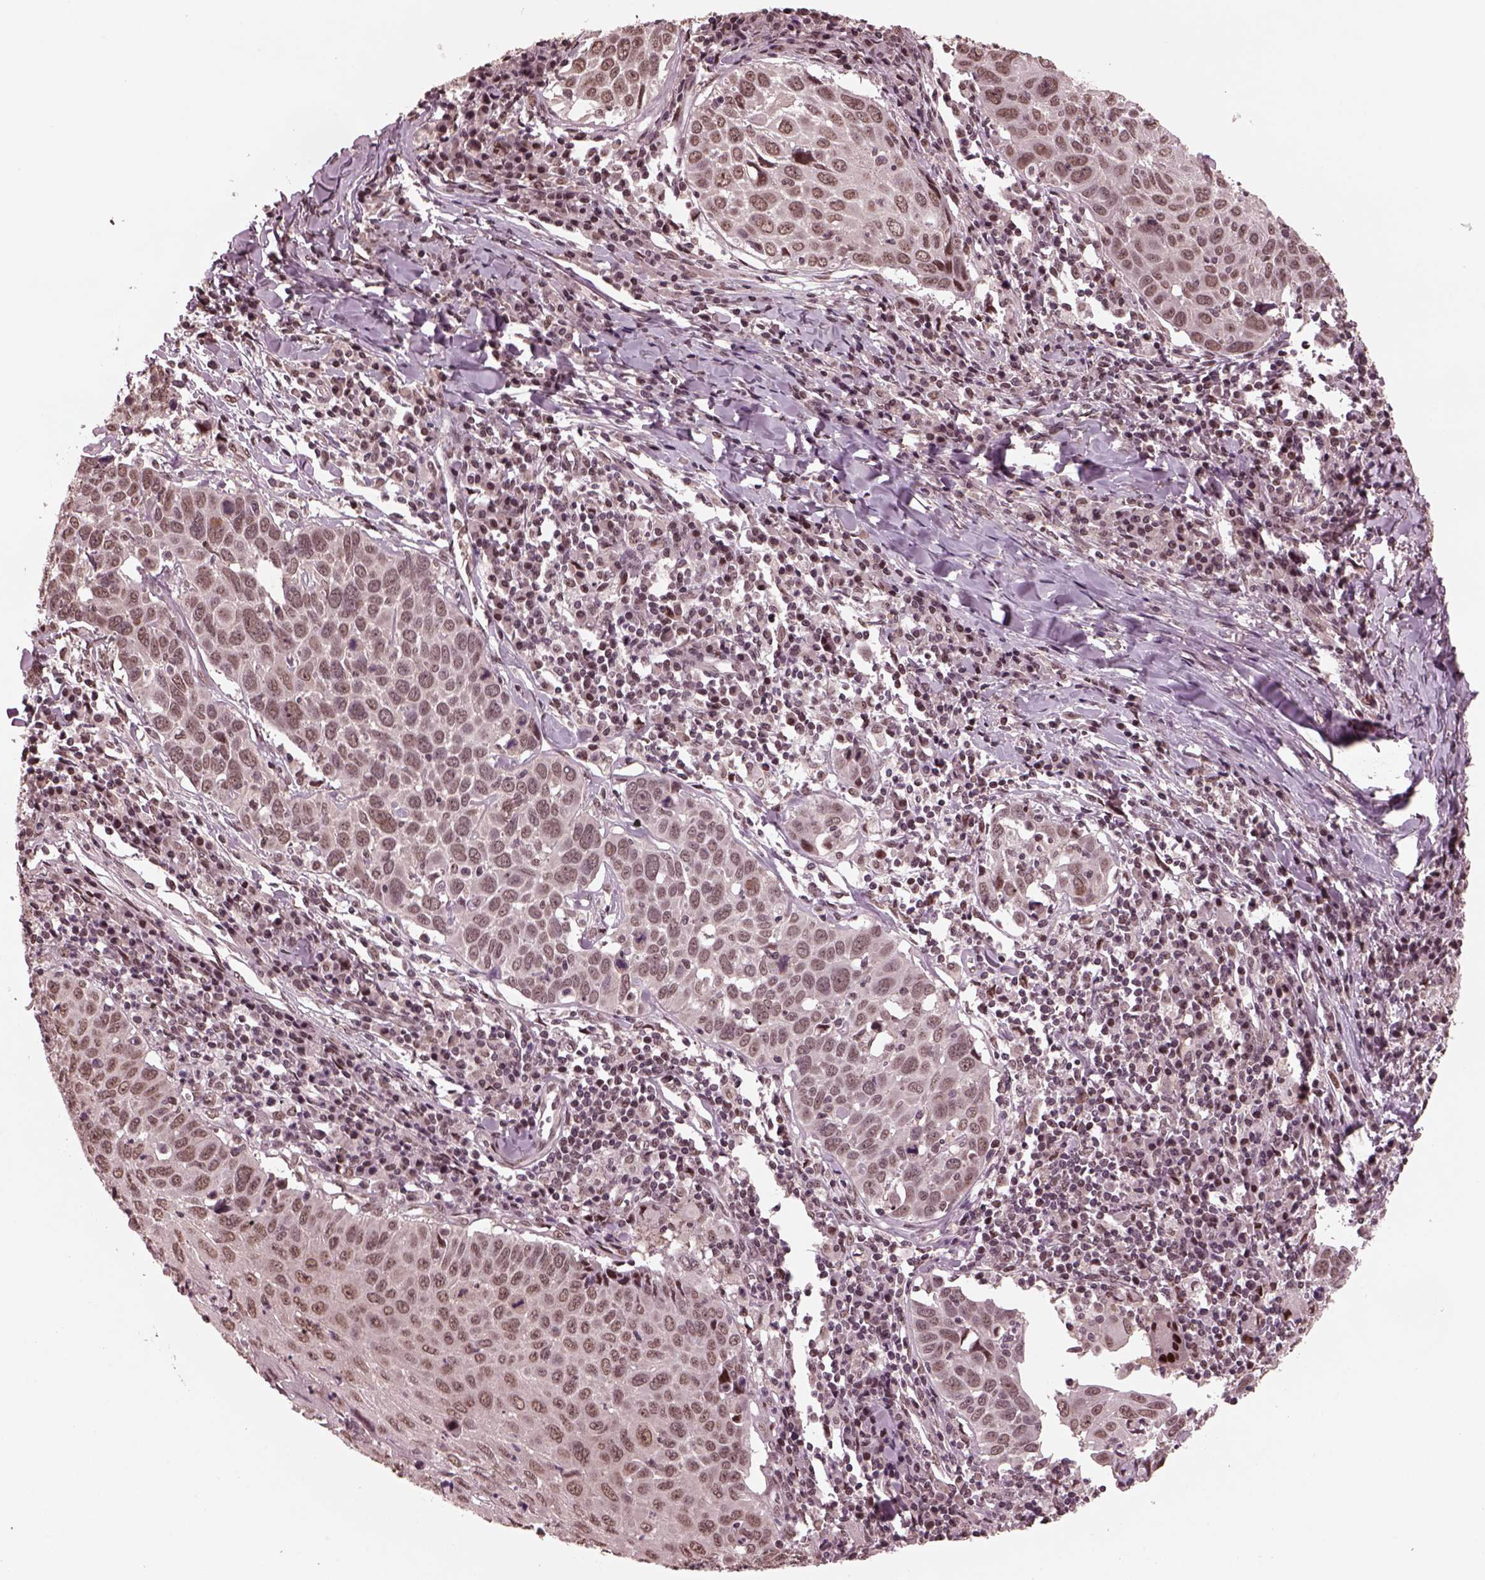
{"staining": {"intensity": "weak", "quantity": "25%-75%", "location": "nuclear"}, "tissue": "lung cancer", "cell_type": "Tumor cells", "image_type": "cancer", "snomed": [{"axis": "morphology", "description": "Squamous cell carcinoma, NOS"}, {"axis": "topography", "description": "Lung"}], "caption": "Protein expression analysis of squamous cell carcinoma (lung) exhibits weak nuclear staining in approximately 25%-75% of tumor cells. The staining was performed using DAB (3,3'-diaminobenzidine) to visualize the protein expression in brown, while the nuclei were stained in blue with hematoxylin (Magnification: 20x).", "gene": "NAP1L5", "patient": {"sex": "male", "age": 57}}